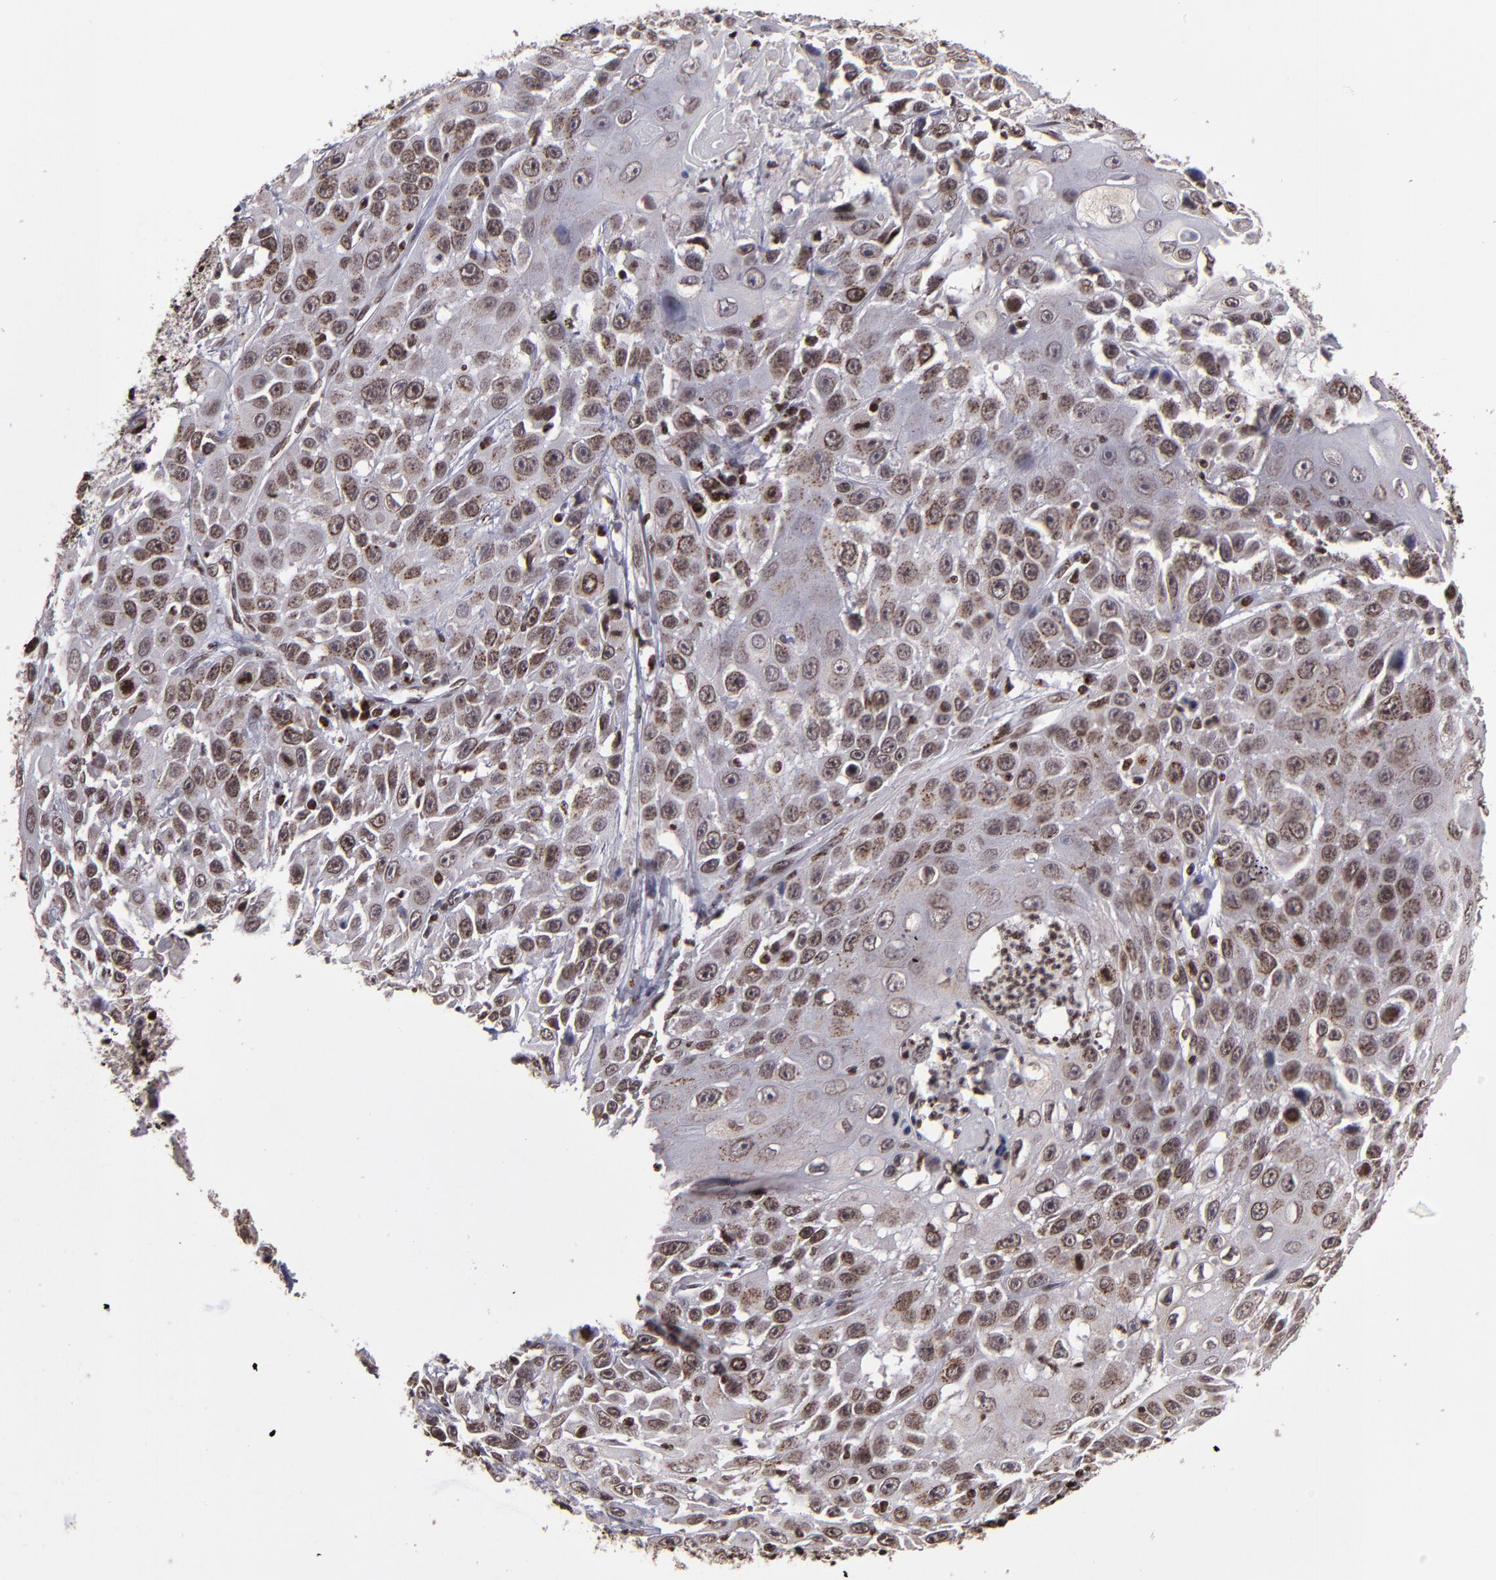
{"staining": {"intensity": "moderate", "quantity": ">75%", "location": "cytoplasmic/membranous,nuclear"}, "tissue": "cervical cancer", "cell_type": "Tumor cells", "image_type": "cancer", "snomed": [{"axis": "morphology", "description": "Squamous cell carcinoma, NOS"}, {"axis": "topography", "description": "Cervix"}], "caption": "A brown stain labels moderate cytoplasmic/membranous and nuclear expression of a protein in human cervical squamous cell carcinoma tumor cells.", "gene": "CSDC2", "patient": {"sex": "female", "age": 39}}